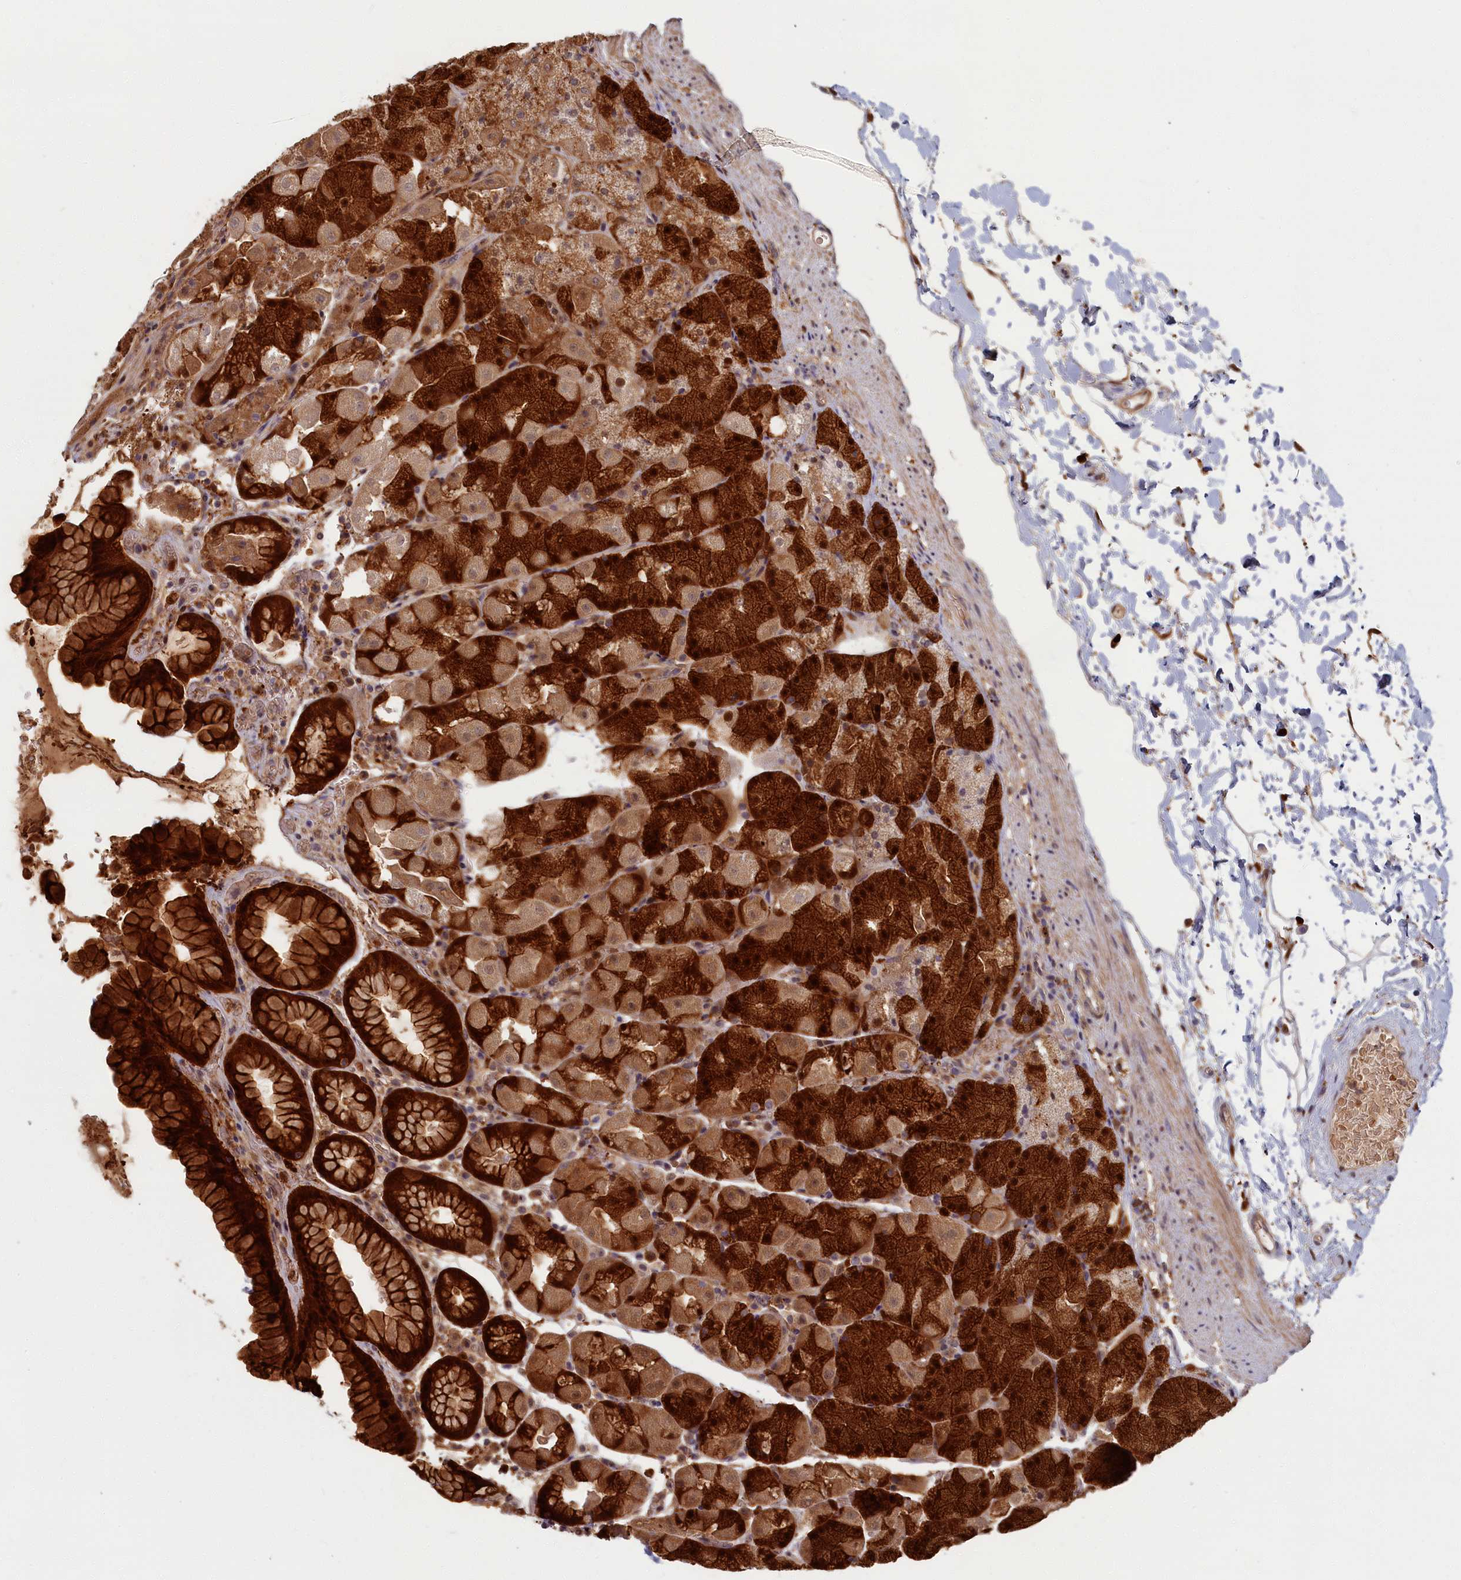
{"staining": {"intensity": "strong", "quantity": ">75%", "location": "cytoplasmic/membranous,nuclear"}, "tissue": "stomach", "cell_type": "Glandular cells", "image_type": "normal", "snomed": [{"axis": "morphology", "description": "Normal tissue, NOS"}, {"axis": "topography", "description": "Stomach, upper"}, {"axis": "topography", "description": "Stomach, lower"}], "caption": "DAB (3,3'-diaminobenzidine) immunohistochemical staining of normal stomach reveals strong cytoplasmic/membranous,nuclear protein staining in approximately >75% of glandular cells.", "gene": "BLVRB", "patient": {"sex": "male", "age": 67}}